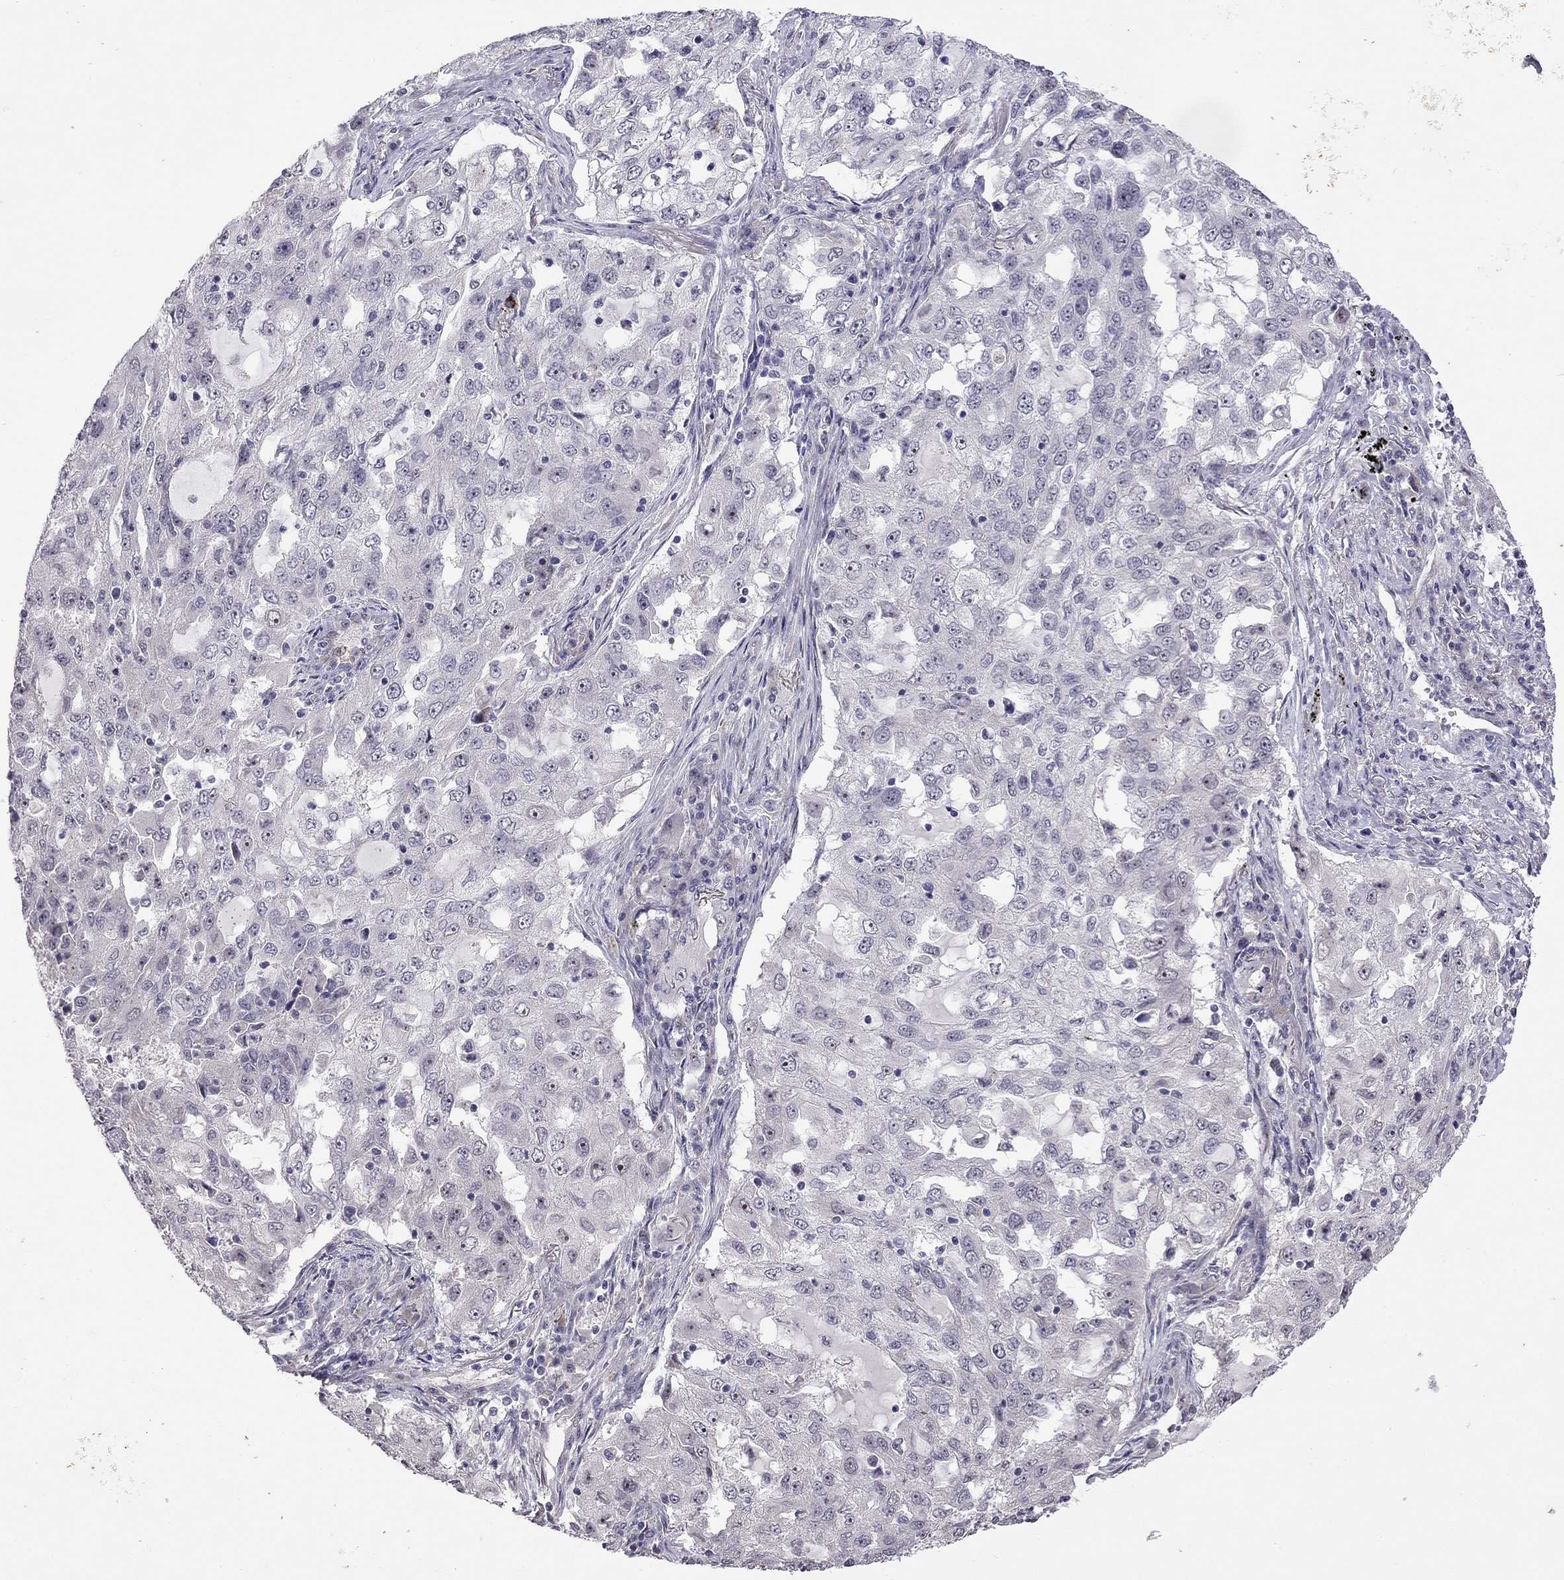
{"staining": {"intensity": "negative", "quantity": "none", "location": "none"}, "tissue": "lung cancer", "cell_type": "Tumor cells", "image_type": "cancer", "snomed": [{"axis": "morphology", "description": "Adenocarcinoma, NOS"}, {"axis": "topography", "description": "Lung"}], "caption": "DAB immunohistochemical staining of lung cancer (adenocarcinoma) demonstrates no significant positivity in tumor cells. (DAB (3,3'-diaminobenzidine) IHC visualized using brightfield microscopy, high magnification).", "gene": "STXBP6", "patient": {"sex": "female", "age": 61}}